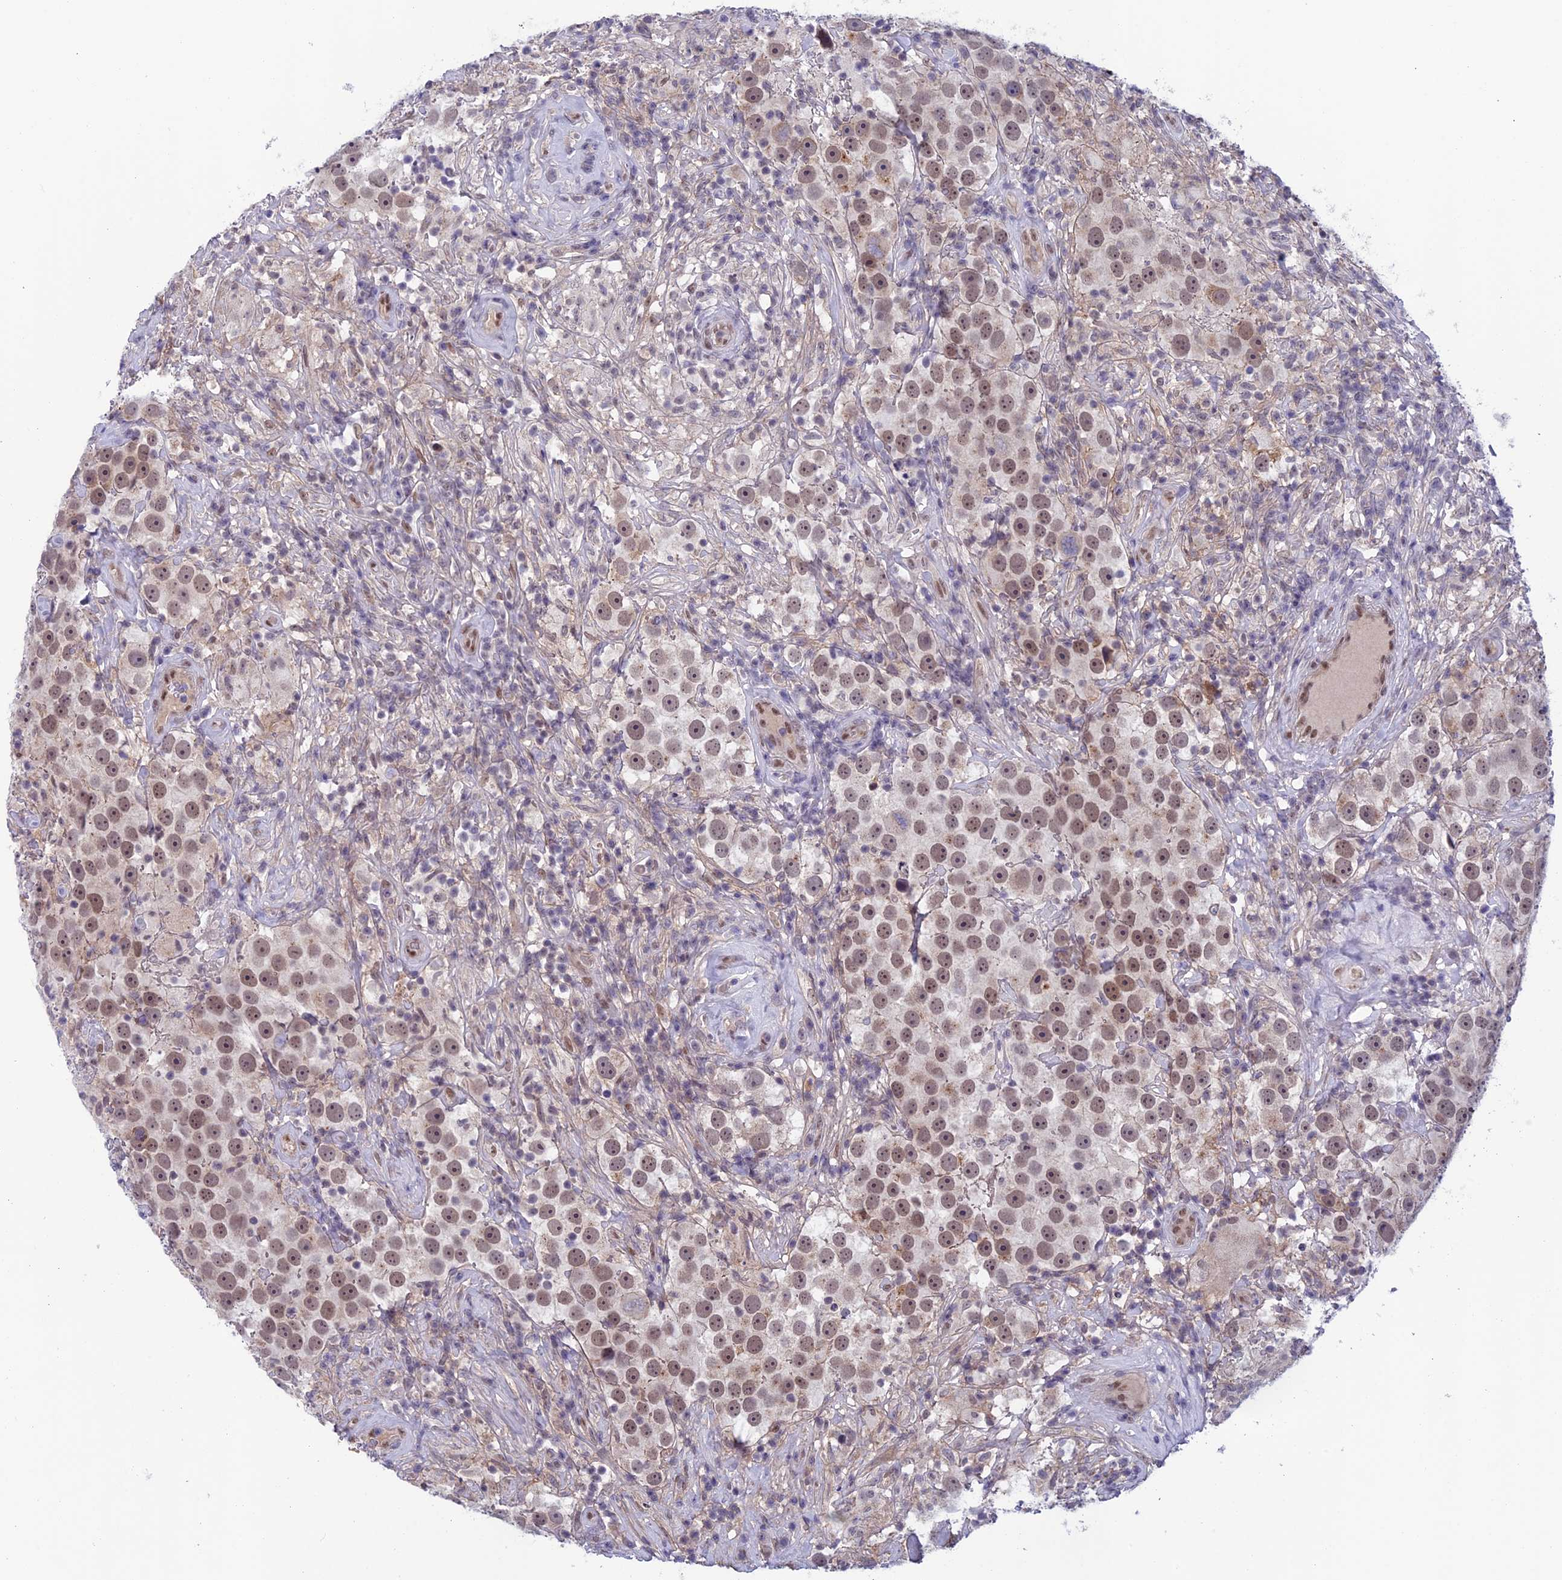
{"staining": {"intensity": "weak", "quantity": ">75%", "location": "nuclear"}, "tissue": "testis cancer", "cell_type": "Tumor cells", "image_type": "cancer", "snomed": [{"axis": "morphology", "description": "Seminoma, NOS"}, {"axis": "topography", "description": "Testis"}], "caption": "Immunohistochemical staining of testis cancer exhibits low levels of weak nuclear positivity in approximately >75% of tumor cells. The protein is stained brown, and the nuclei are stained in blue (DAB (3,3'-diaminobenzidine) IHC with brightfield microscopy, high magnification).", "gene": "FKBPL", "patient": {"sex": "male", "age": 49}}